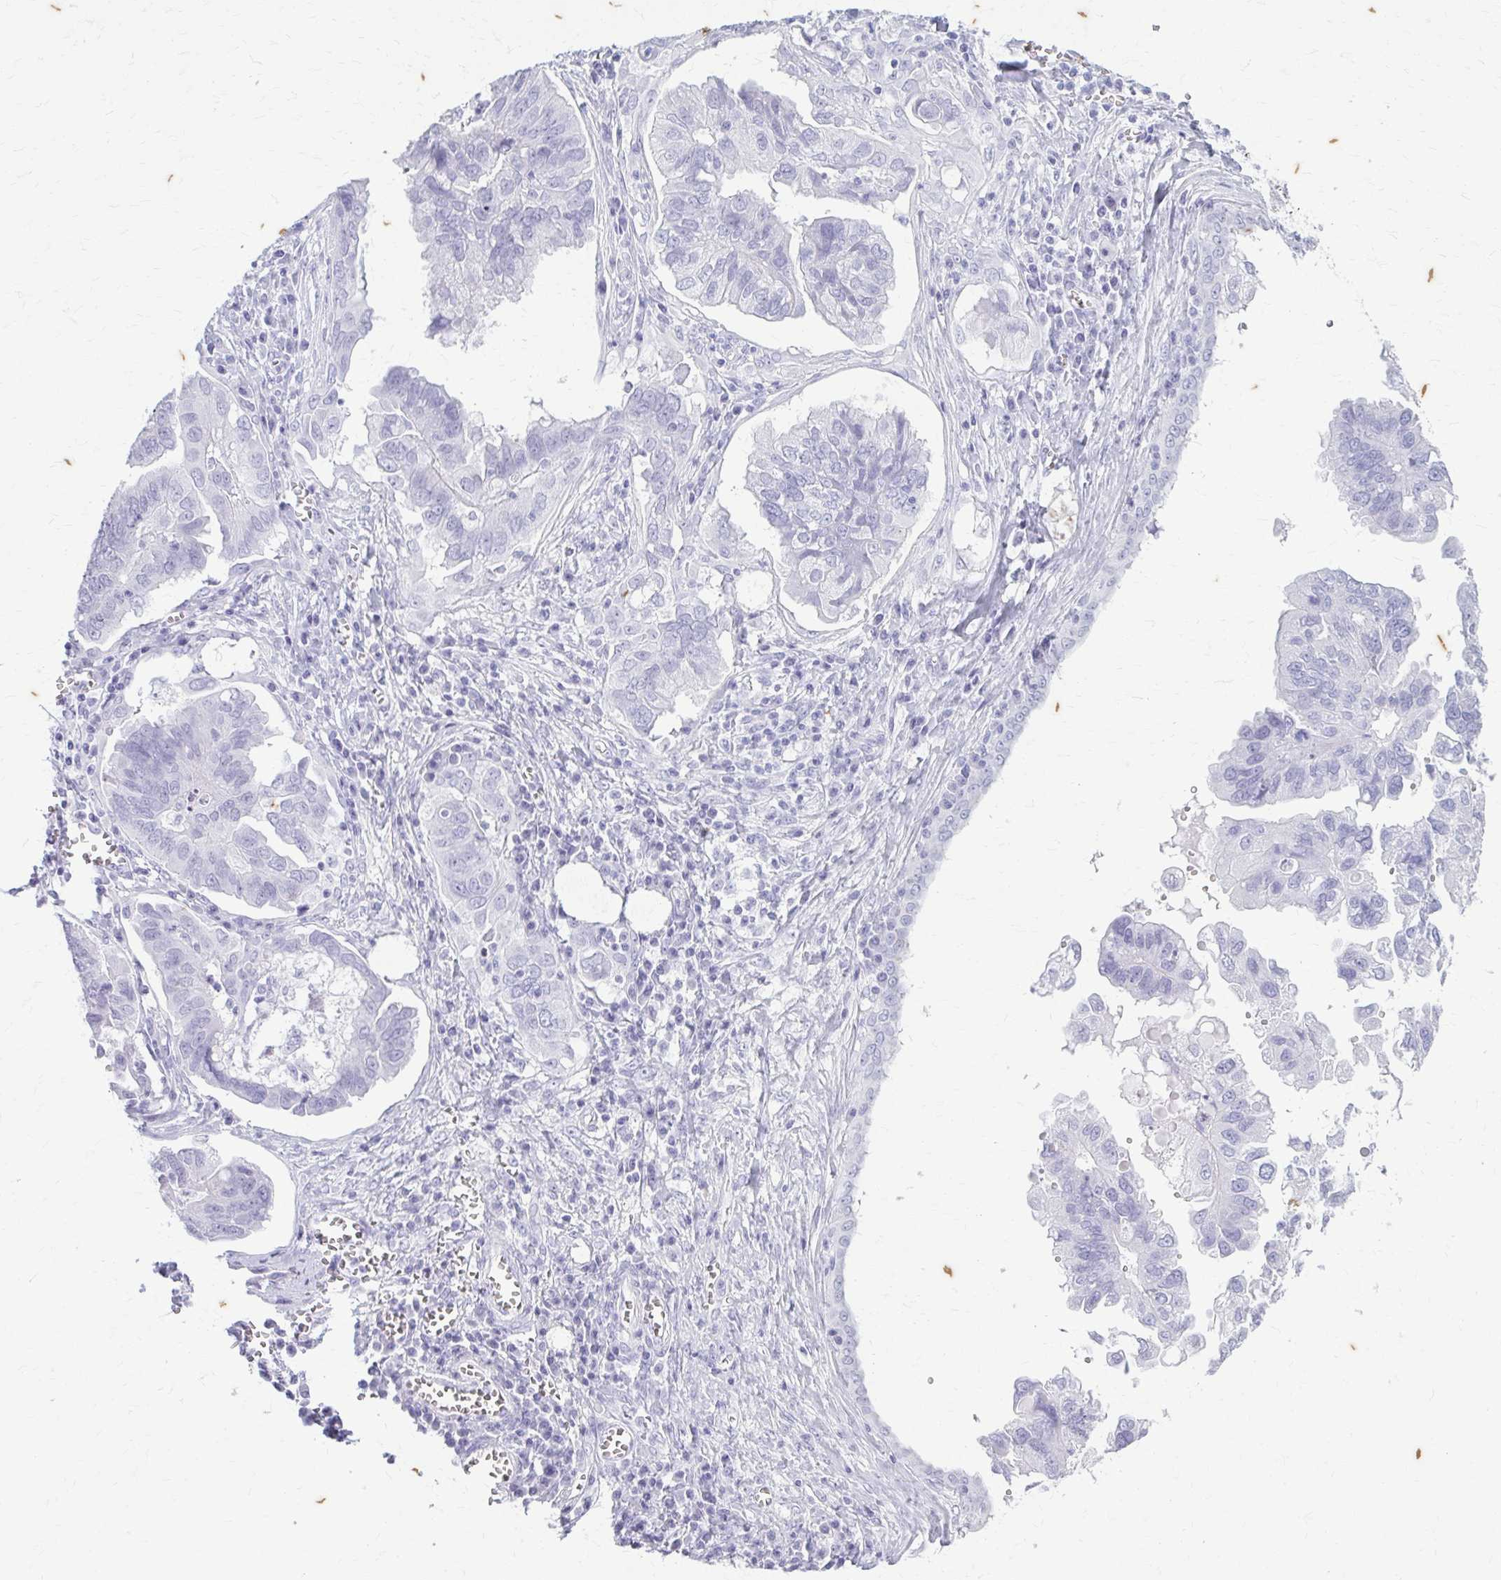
{"staining": {"intensity": "negative", "quantity": "none", "location": "none"}, "tissue": "ovarian cancer", "cell_type": "Tumor cells", "image_type": "cancer", "snomed": [{"axis": "morphology", "description": "Cystadenocarcinoma, serous, NOS"}, {"axis": "topography", "description": "Ovary"}], "caption": "This is an immunohistochemistry histopathology image of serous cystadenocarcinoma (ovarian). There is no staining in tumor cells.", "gene": "KRT5", "patient": {"sex": "female", "age": 79}}